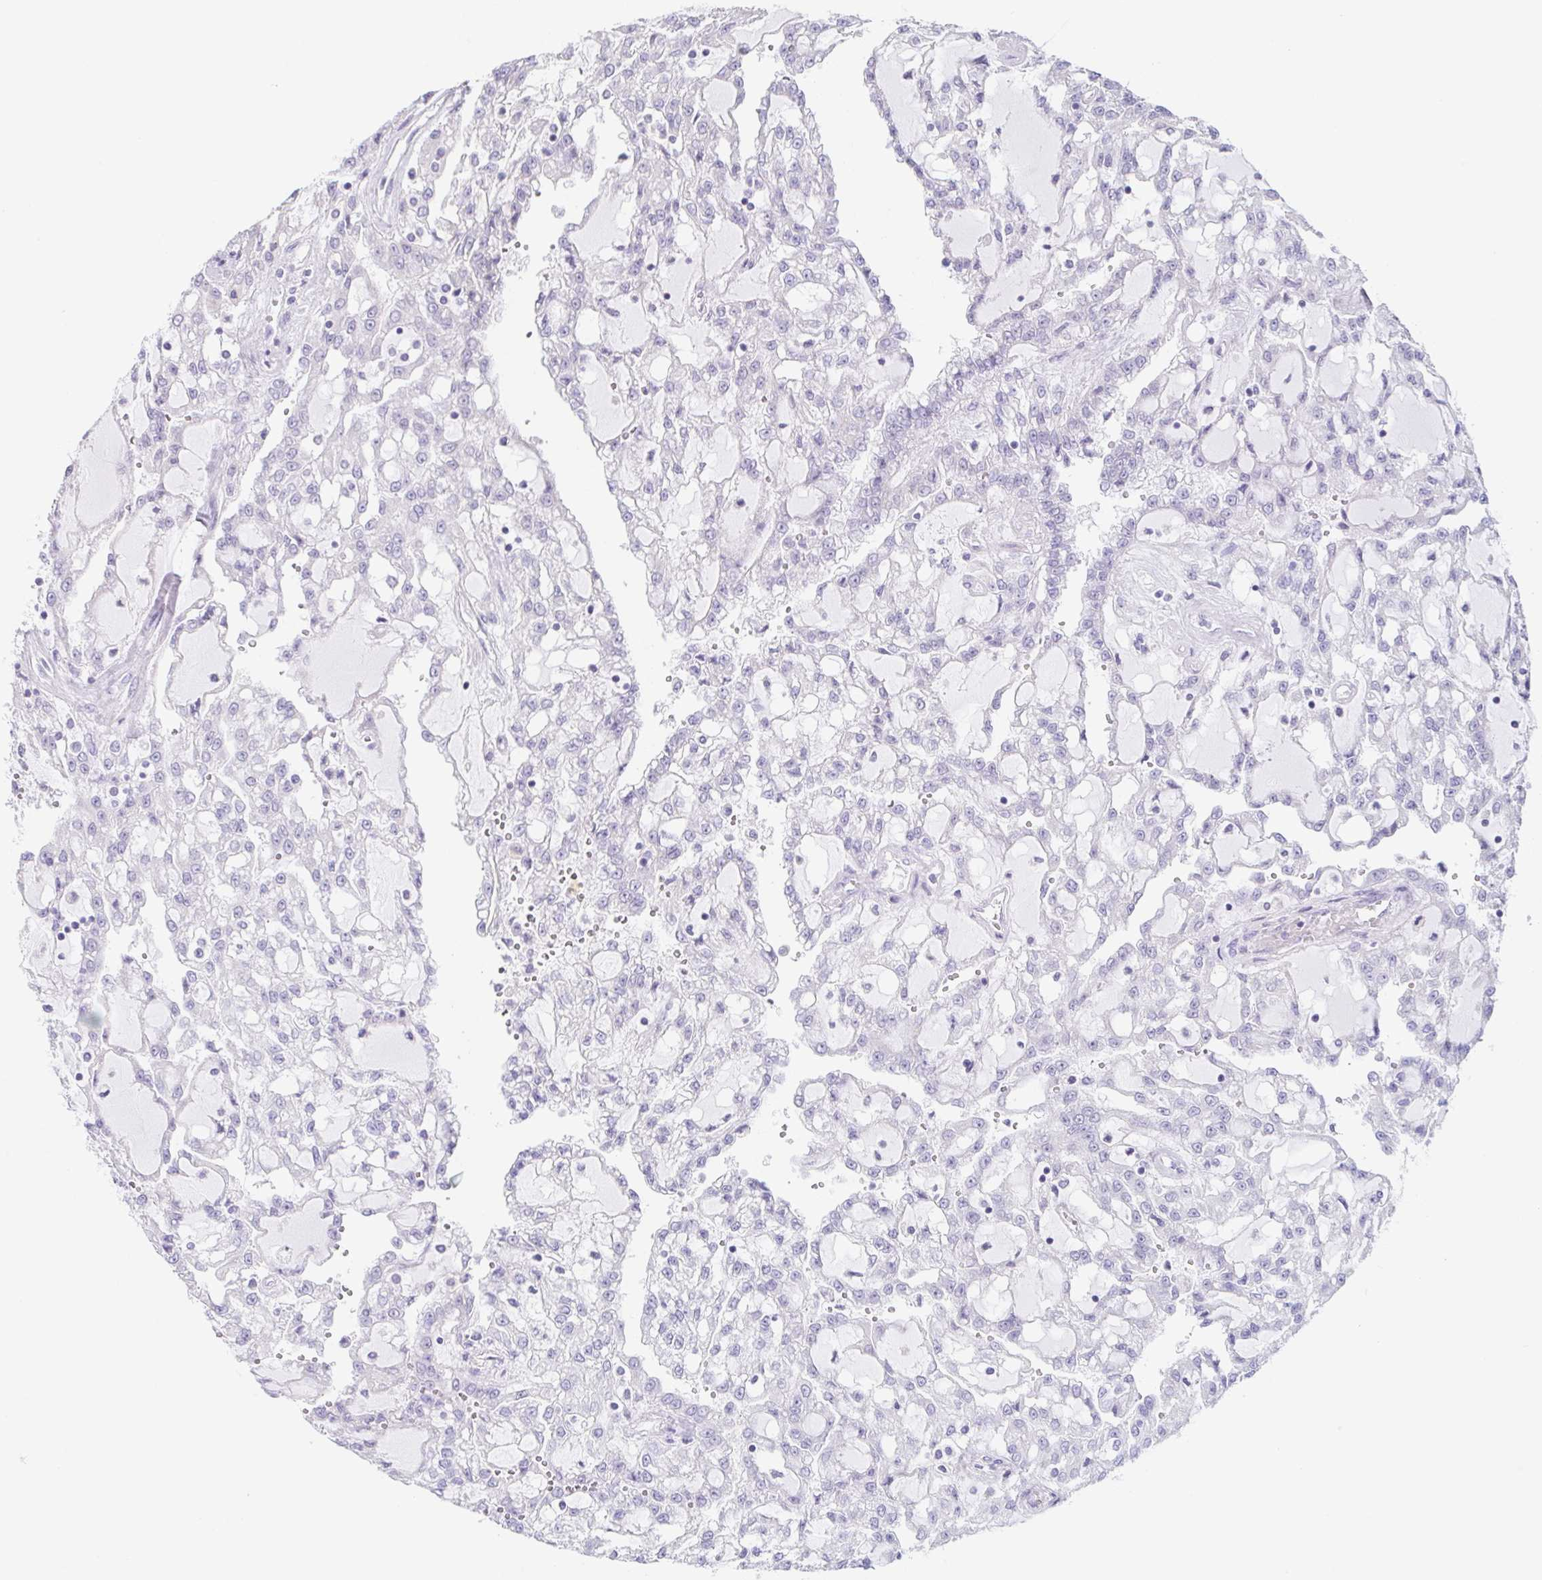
{"staining": {"intensity": "negative", "quantity": "none", "location": "none"}, "tissue": "renal cancer", "cell_type": "Tumor cells", "image_type": "cancer", "snomed": [{"axis": "morphology", "description": "Adenocarcinoma, NOS"}, {"axis": "topography", "description": "Kidney"}], "caption": "Immunohistochemistry micrograph of human renal cancer (adenocarcinoma) stained for a protein (brown), which shows no positivity in tumor cells.", "gene": "HDGFL1", "patient": {"sex": "male", "age": 63}}